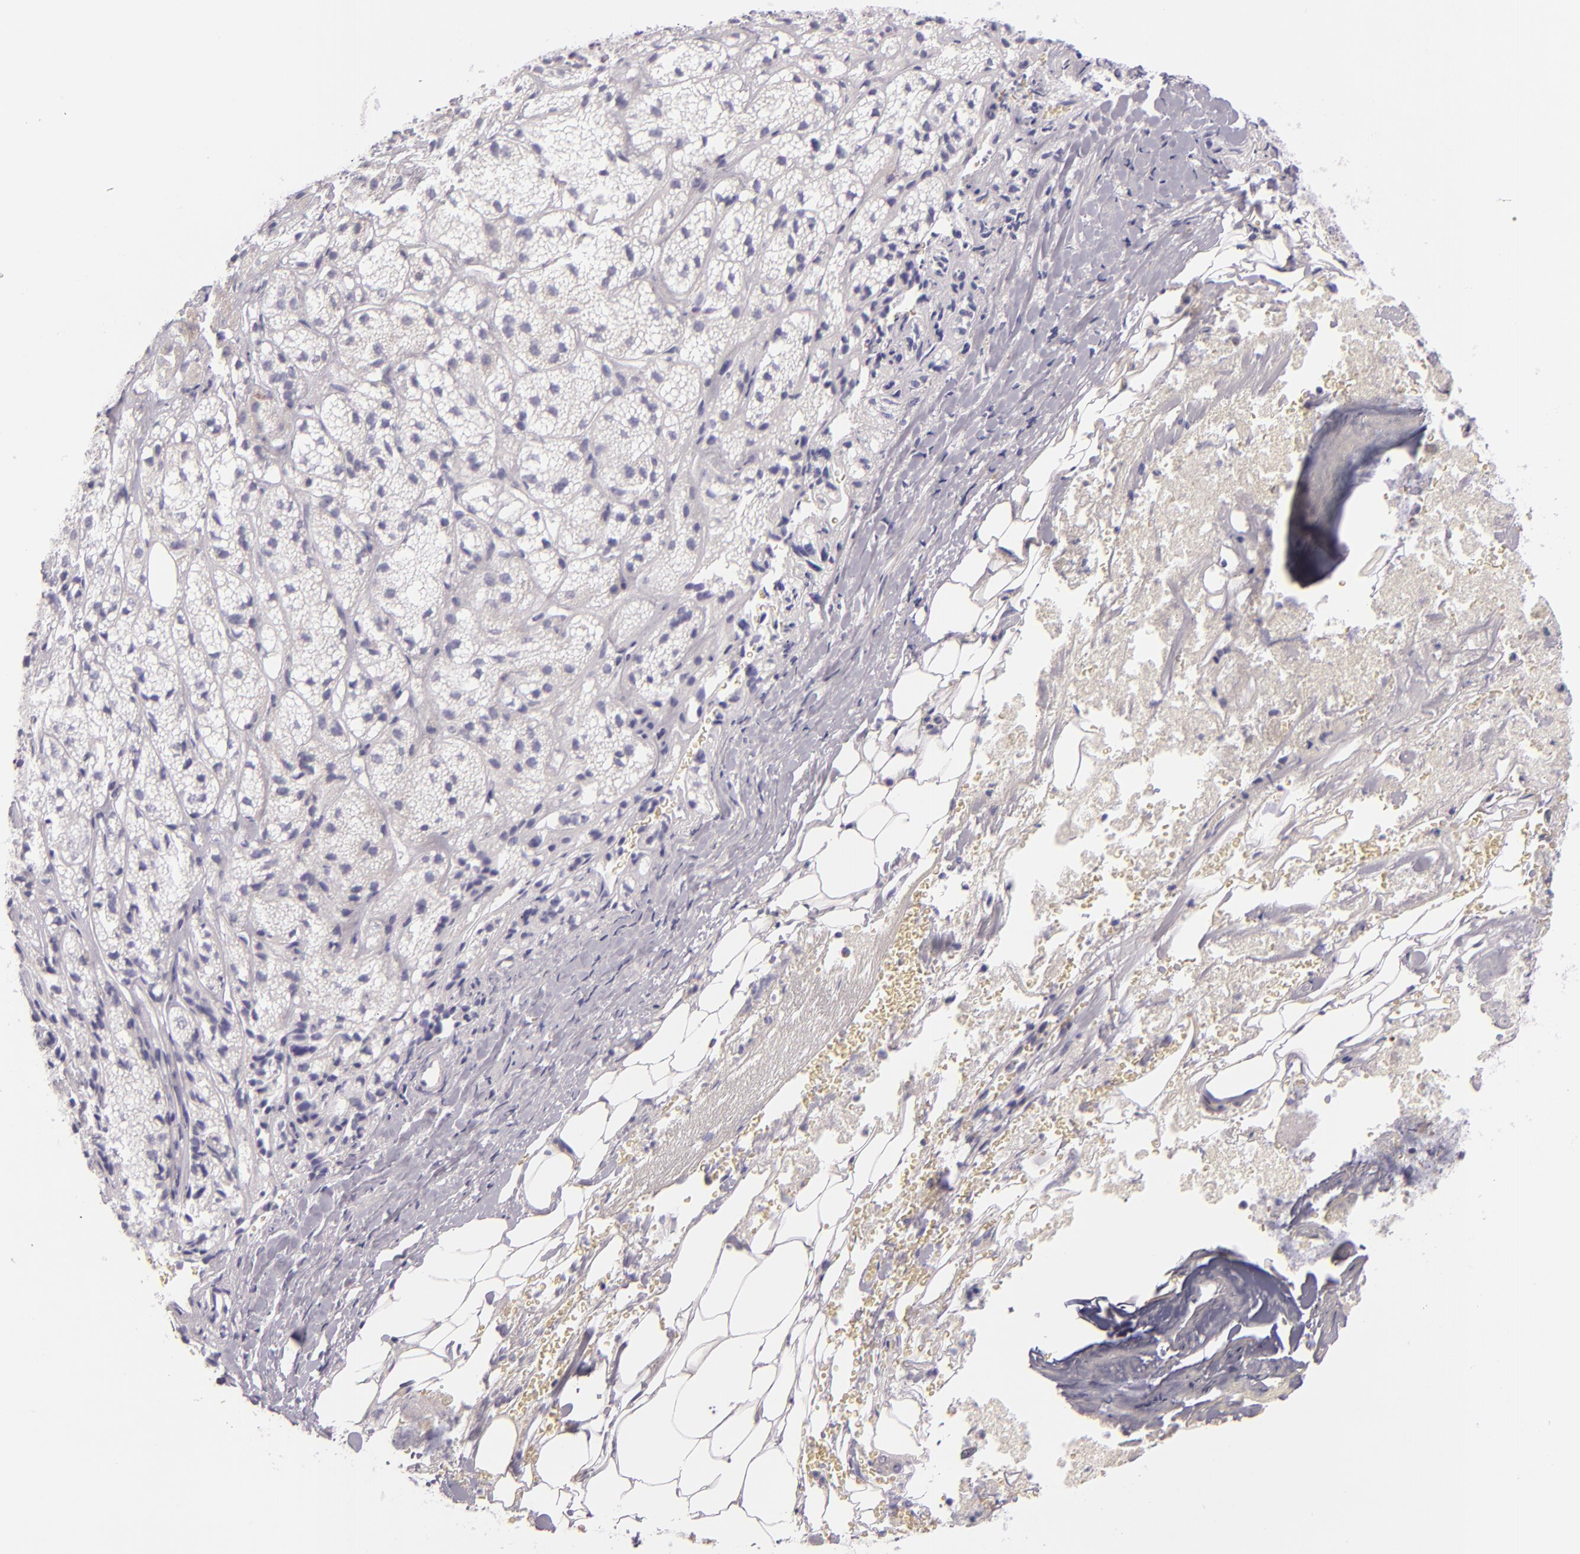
{"staining": {"intensity": "negative", "quantity": "none", "location": "none"}, "tissue": "adrenal gland", "cell_type": "Glandular cells", "image_type": "normal", "snomed": [{"axis": "morphology", "description": "Normal tissue, NOS"}, {"axis": "topography", "description": "Adrenal gland"}], "caption": "High power microscopy photomicrograph of an immunohistochemistry image of benign adrenal gland, revealing no significant positivity in glandular cells. (DAB immunohistochemistry (IHC) with hematoxylin counter stain).", "gene": "ICAM1", "patient": {"sex": "female", "age": 71}}